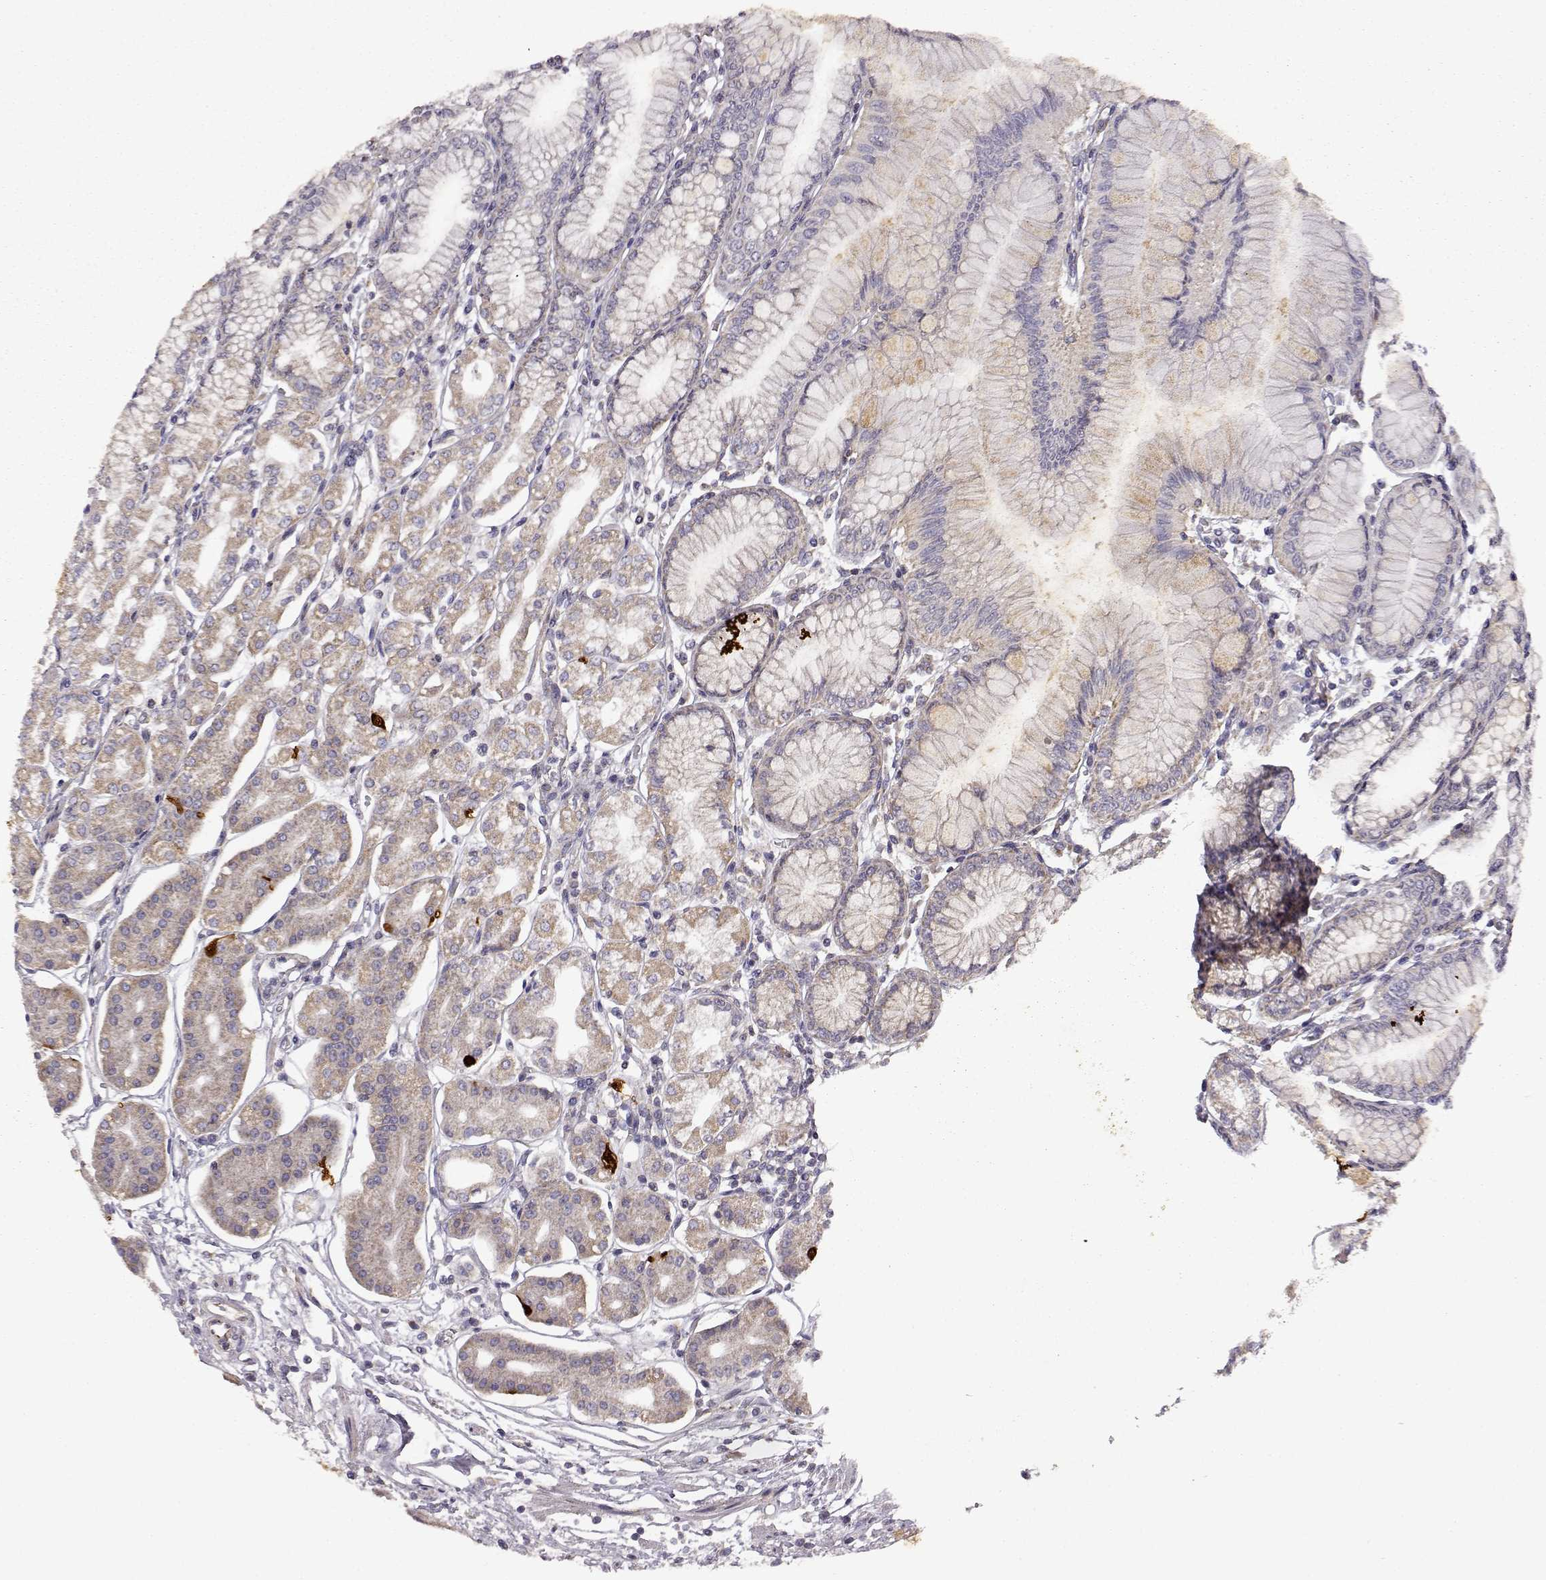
{"staining": {"intensity": "moderate", "quantity": "<25%", "location": "cytoplasmic/membranous"}, "tissue": "stomach", "cell_type": "Glandular cells", "image_type": "normal", "snomed": [{"axis": "morphology", "description": "Normal tissue, NOS"}, {"axis": "topography", "description": "Skeletal muscle"}, {"axis": "topography", "description": "Stomach"}], "caption": "Protein expression analysis of normal human stomach reveals moderate cytoplasmic/membranous staining in approximately <25% of glandular cells. Immunohistochemistry stains the protein of interest in brown and the nuclei are stained blue.", "gene": "DDC", "patient": {"sex": "female", "age": 57}}